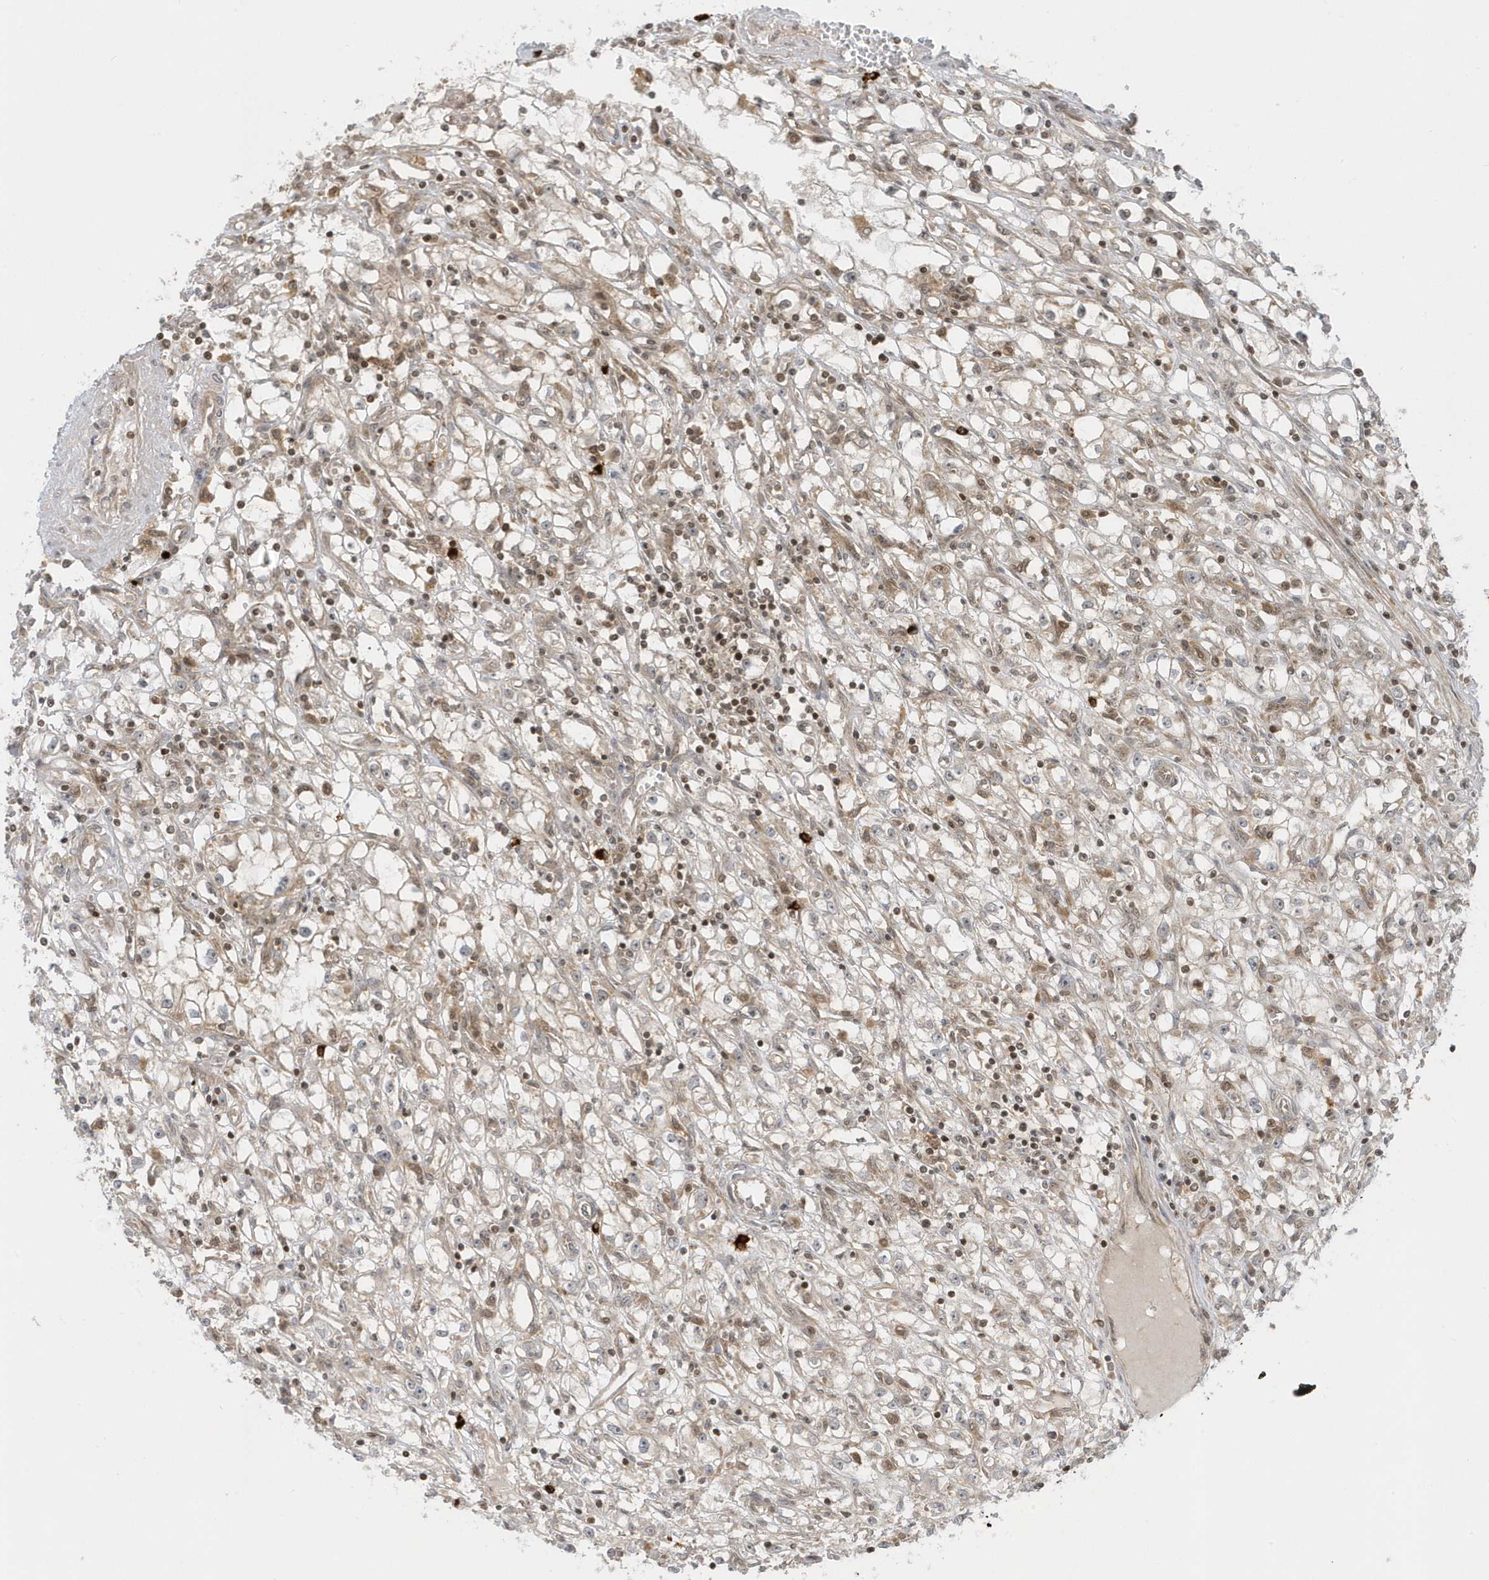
{"staining": {"intensity": "weak", "quantity": "25%-75%", "location": "cytoplasmic/membranous,nuclear"}, "tissue": "renal cancer", "cell_type": "Tumor cells", "image_type": "cancer", "snomed": [{"axis": "morphology", "description": "Adenocarcinoma, NOS"}, {"axis": "topography", "description": "Kidney"}], "caption": "Protein expression analysis of human renal adenocarcinoma reveals weak cytoplasmic/membranous and nuclear positivity in about 25%-75% of tumor cells.", "gene": "PPP1R7", "patient": {"sex": "male", "age": 56}}